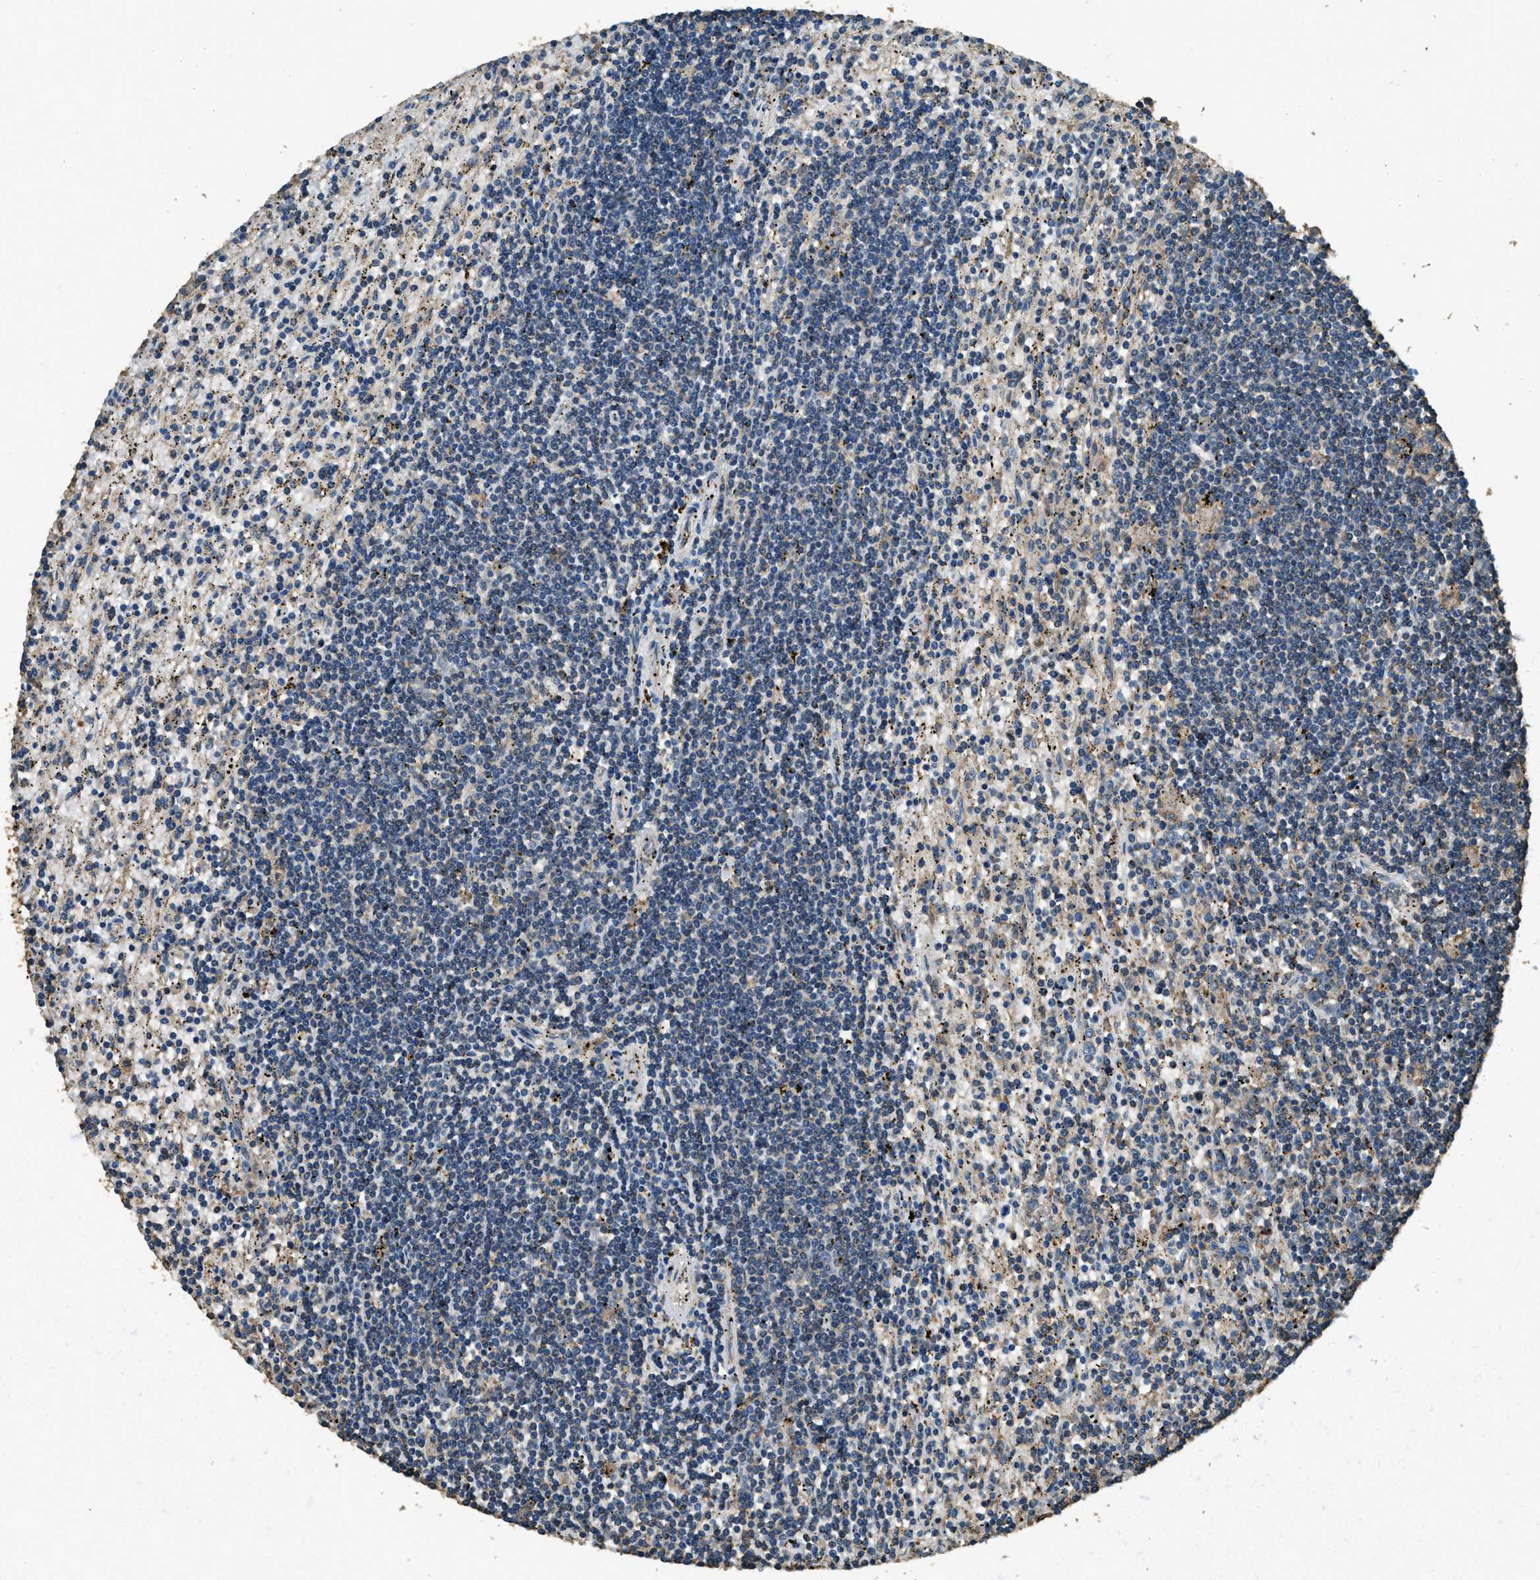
{"staining": {"intensity": "negative", "quantity": "none", "location": "none"}, "tissue": "lymphoma", "cell_type": "Tumor cells", "image_type": "cancer", "snomed": [{"axis": "morphology", "description": "Malignant lymphoma, non-Hodgkin's type, Low grade"}, {"axis": "topography", "description": "Spleen"}], "caption": "Immunohistochemistry of human low-grade malignant lymphoma, non-Hodgkin's type shows no staining in tumor cells.", "gene": "ERGIC1", "patient": {"sex": "male", "age": 76}}